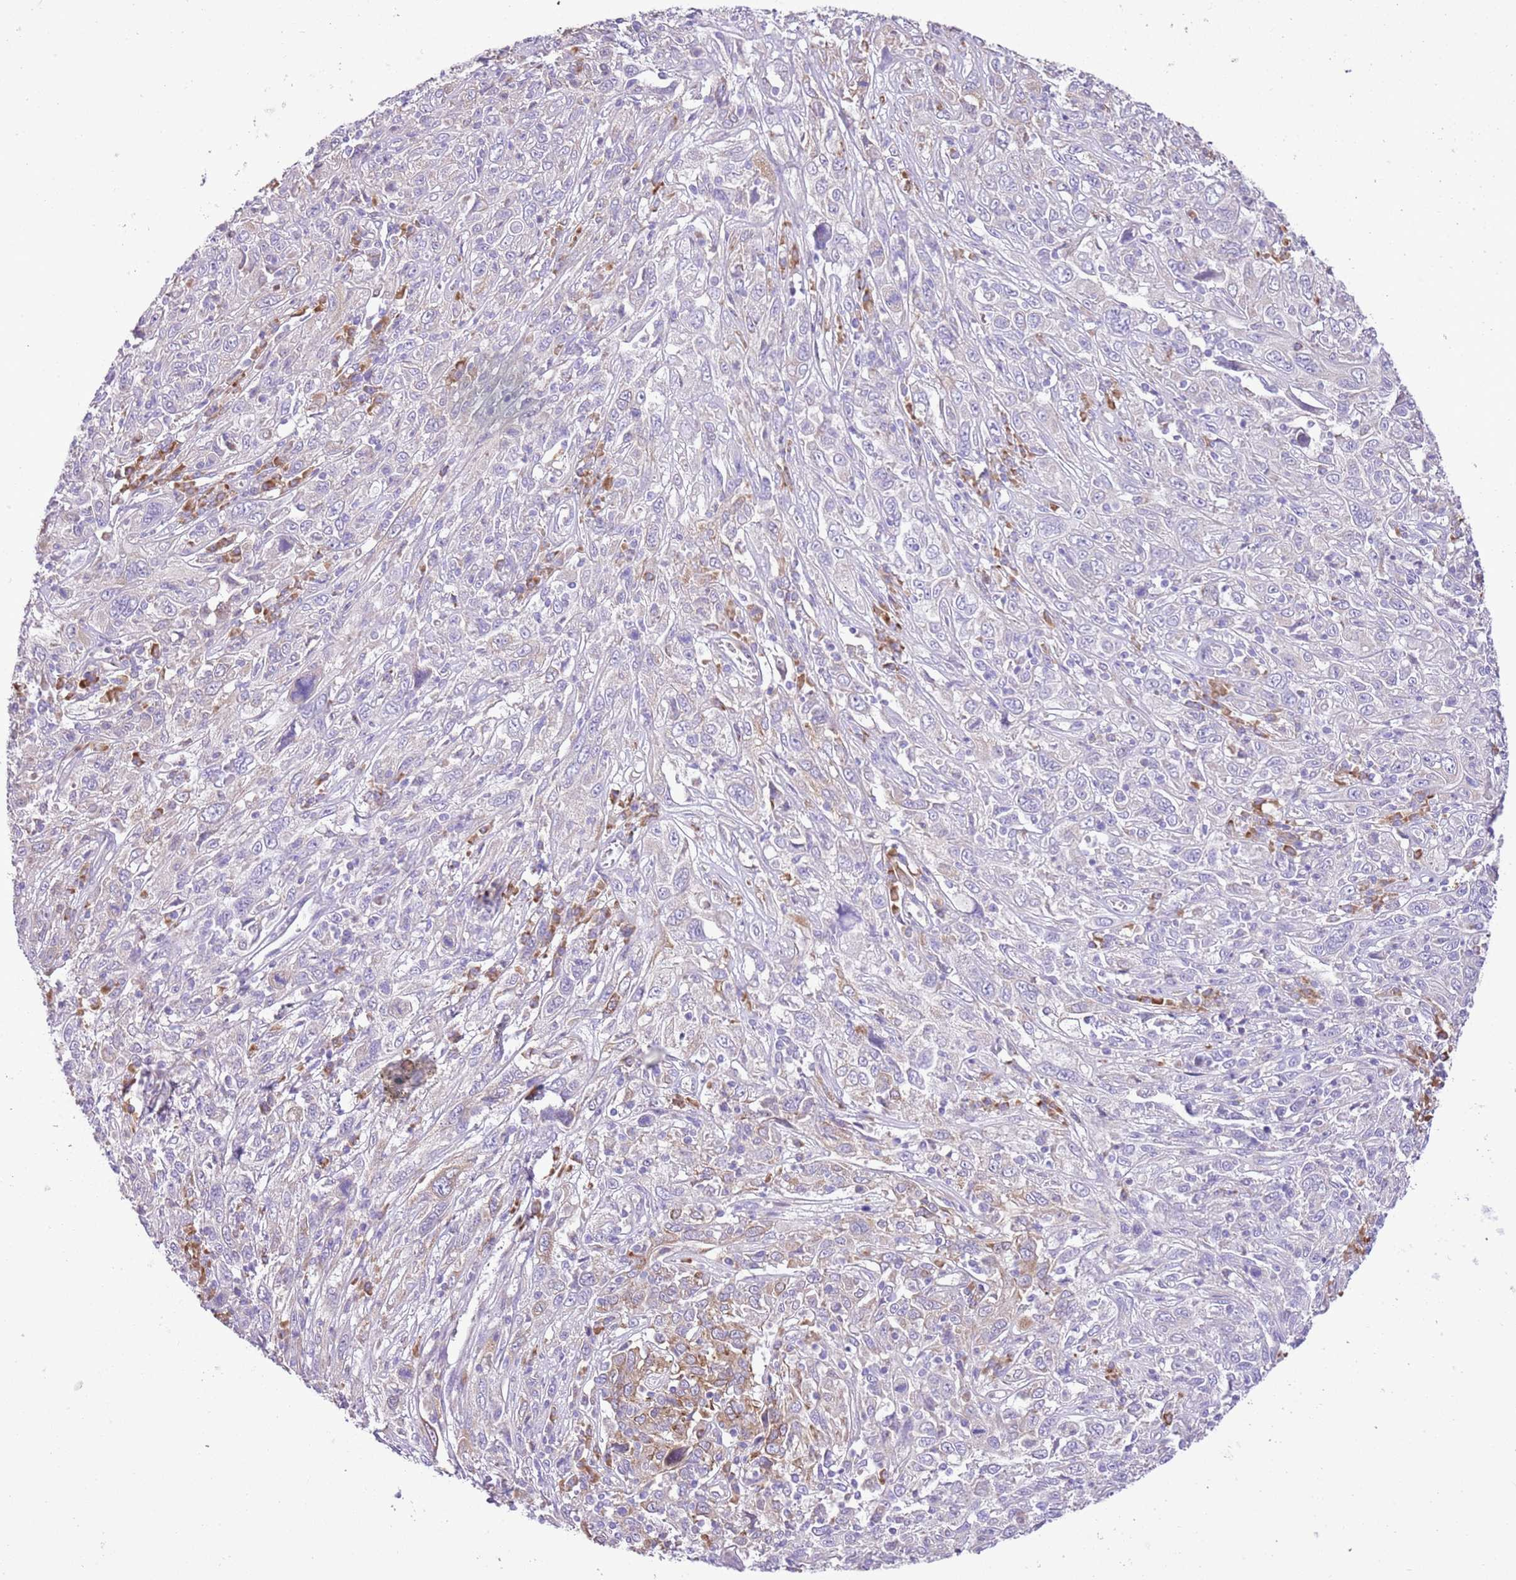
{"staining": {"intensity": "moderate", "quantity": "<25%", "location": "cytoplasmic/membranous"}, "tissue": "cervical cancer", "cell_type": "Tumor cells", "image_type": "cancer", "snomed": [{"axis": "morphology", "description": "Squamous cell carcinoma, NOS"}, {"axis": "topography", "description": "Cervix"}], "caption": "Human cervical squamous cell carcinoma stained for a protein (brown) exhibits moderate cytoplasmic/membranous positive staining in approximately <25% of tumor cells.", "gene": "AAR2", "patient": {"sex": "female", "age": 46}}